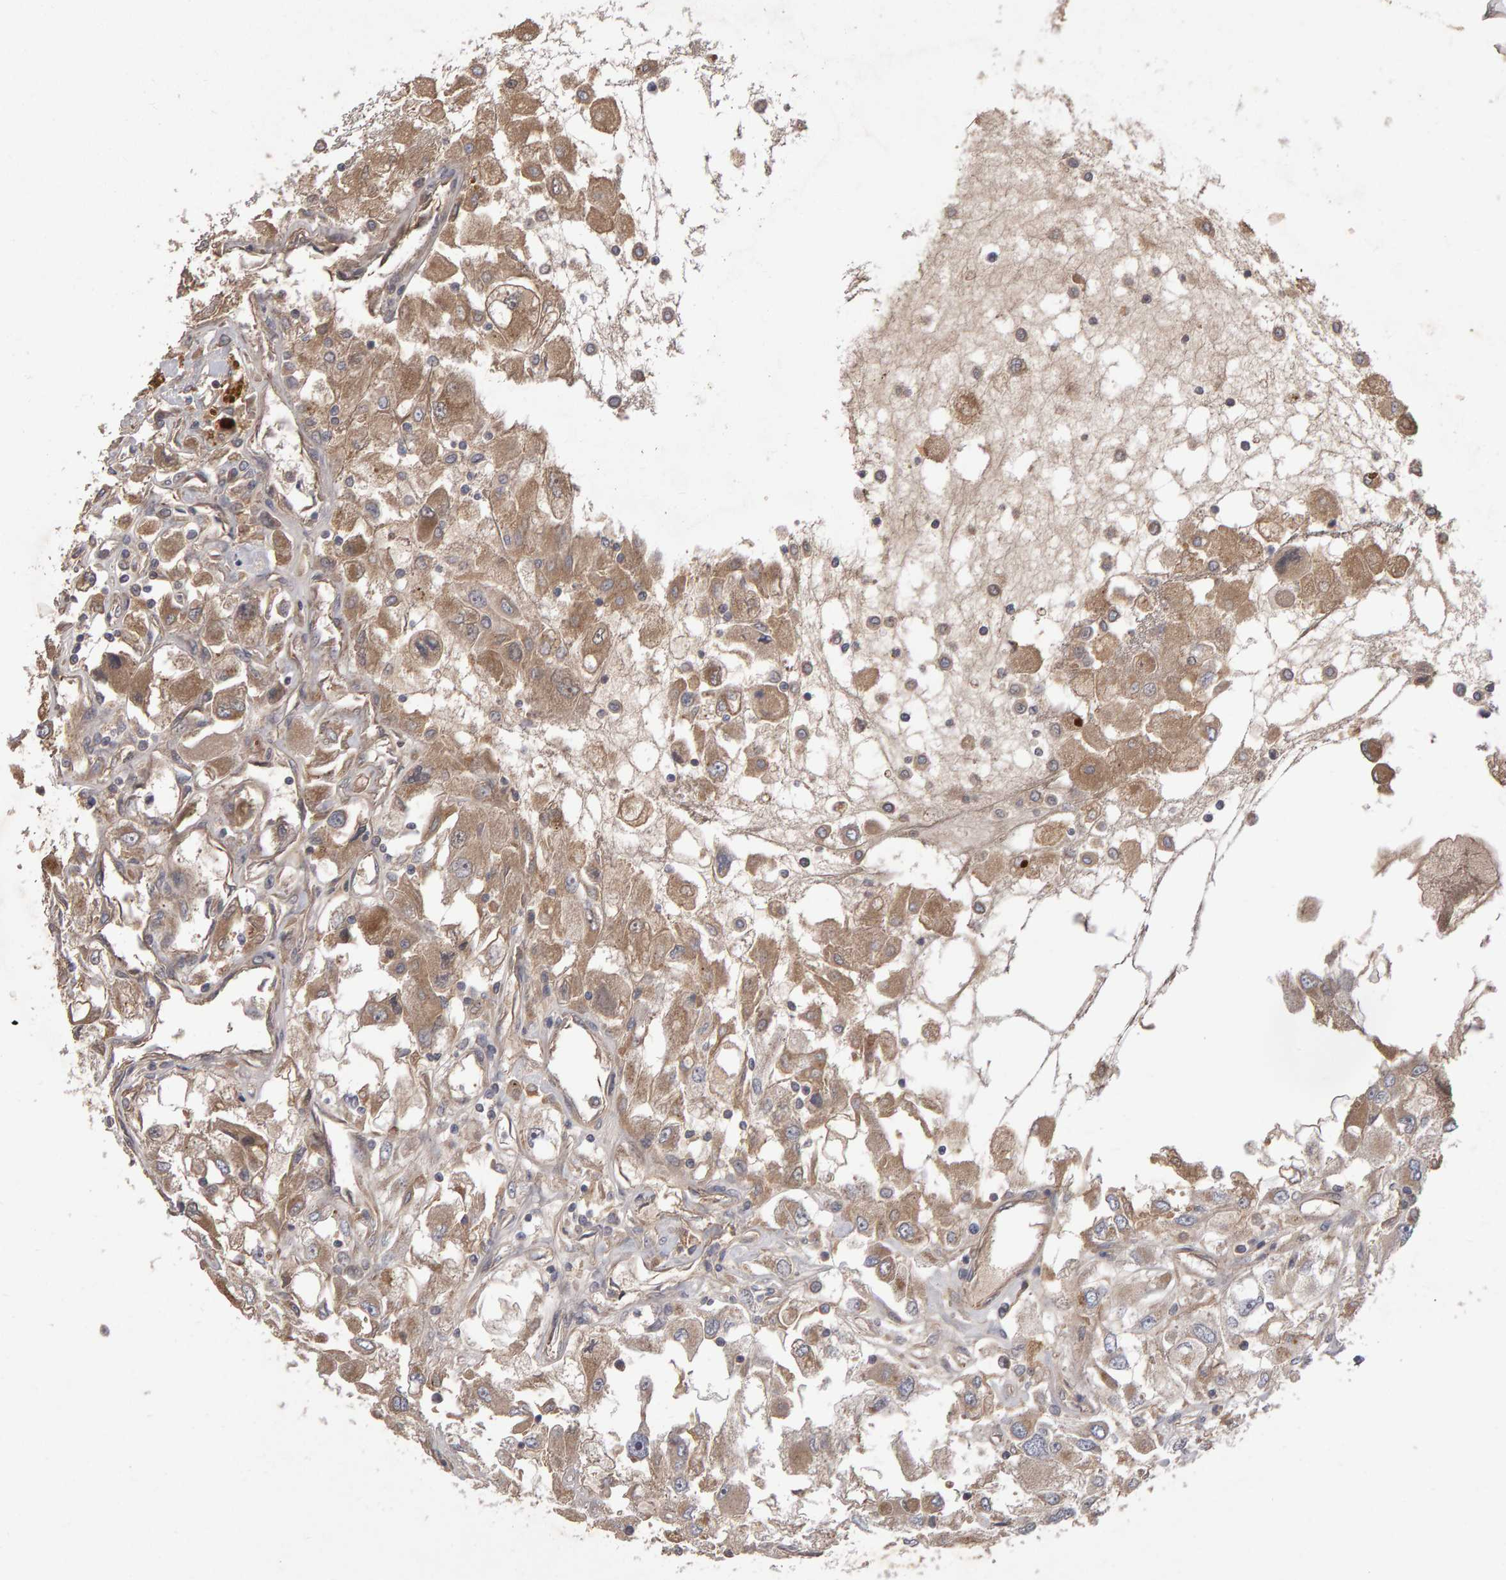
{"staining": {"intensity": "moderate", "quantity": ">75%", "location": "cytoplasmic/membranous"}, "tissue": "renal cancer", "cell_type": "Tumor cells", "image_type": "cancer", "snomed": [{"axis": "morphology", "description": "Adenocarcinoma, NOS"}, {"axis": "topography", "description": "Kidney"}], "caption": "An immunohistochemistry photomicrograph of tumor tissue is shown. Protein staining in brown labels moderate cytoplasmic/membranous positivity in adenocarcinoma (renal) within tumor cells.", "gene": "PGS1", "patient": {"sex": "female", "age": 52}}